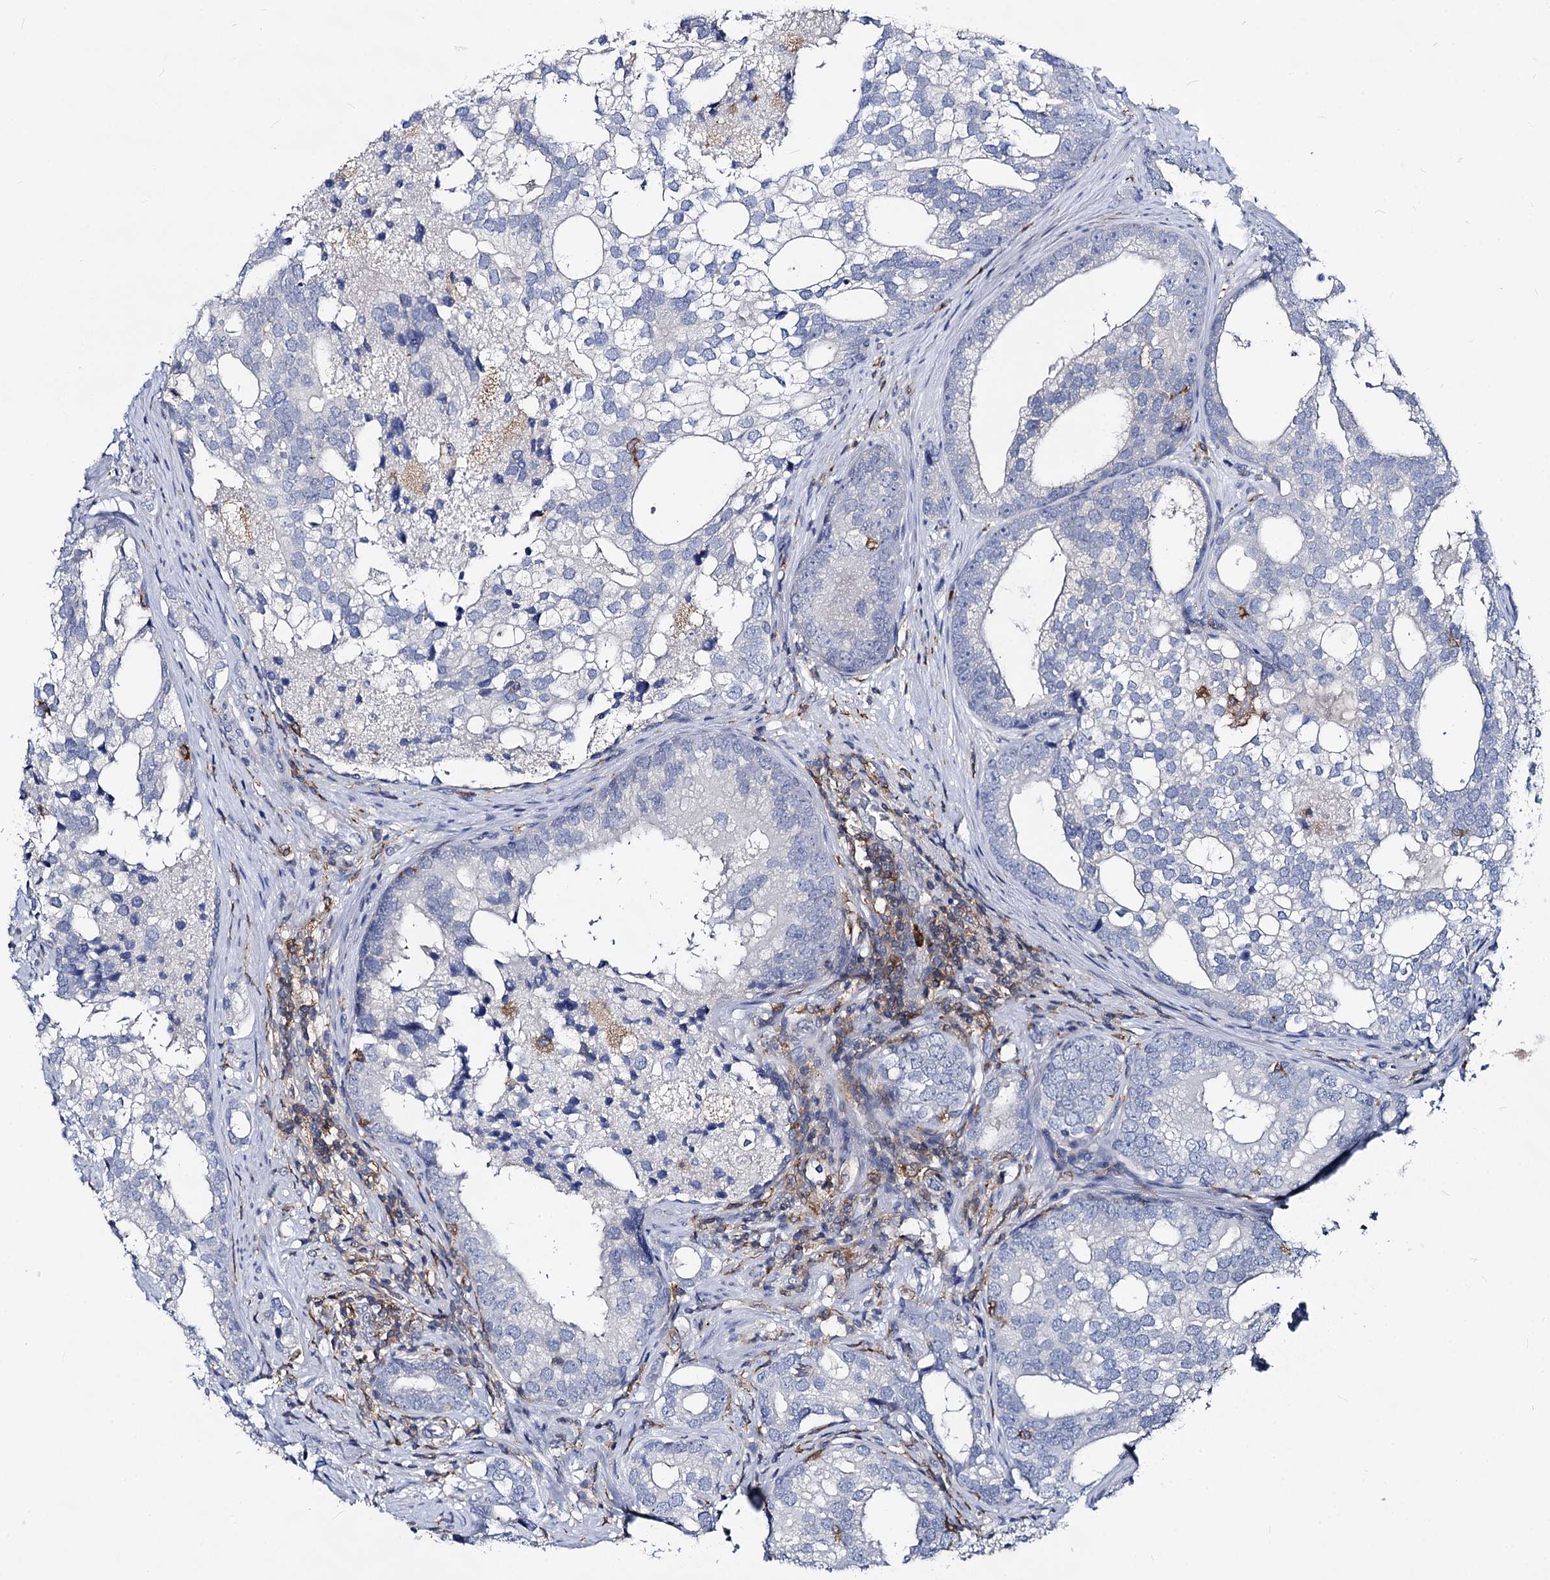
{"staining": {"intensity": "negative", "quantity": "none", "location": "none"}, "tissue": "prostate cancer", "cell_type": "Tumor cells", "image_type": "cancer", "snomed": [{"axis": "morphology", "description": "Adenocarcinoma, High grade"}, {"axis": "topography", "description": "Prostate"}], "caption": "IHC micrograph of neoplastic tissue: human prostate cancer stained with DAB (3,3'-diaminobenzidine) shows no significant protein positivity in tumor cells.", "gene": "RHOG", "patient": {"sex": "male", "age": 75}}